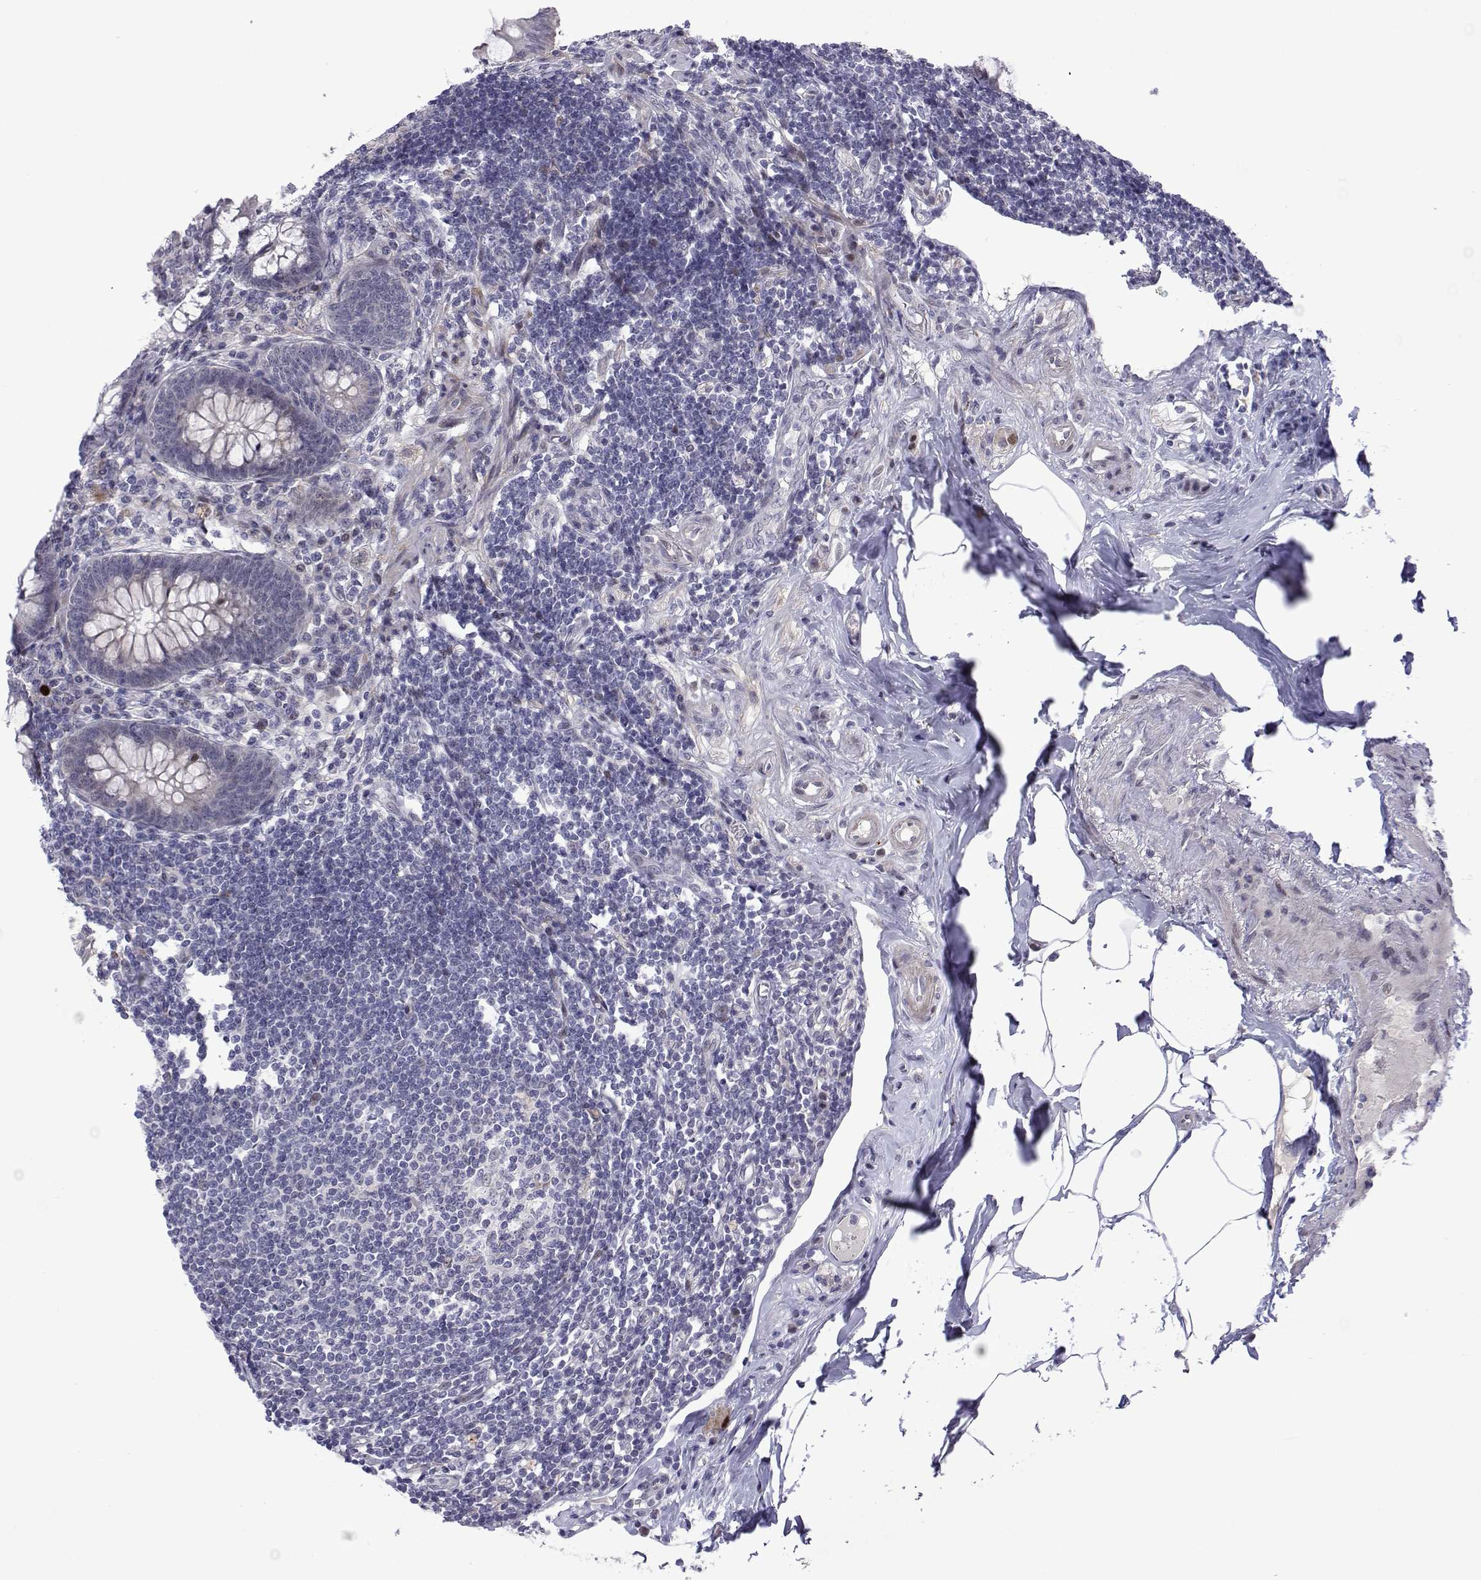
{"staining": {"intensity": "negative", "quantity": "none", "location": "none"}, "tissue": "appendix", "cell_type": "Glandular cells", "image_type": "normal", "snomed": [{"axis": "morphology", "description": "Normal tissue, NOS"}, {"axis": "topography", "description": "Appendix"}], "caption": "Glandular cells are negative for protein expression in normal human appendix. (DAB immunohistochemistry with hematoxylin counter stain).", "gene": "EFCAB3", "patient": {"sex": "female", "age": 57}}